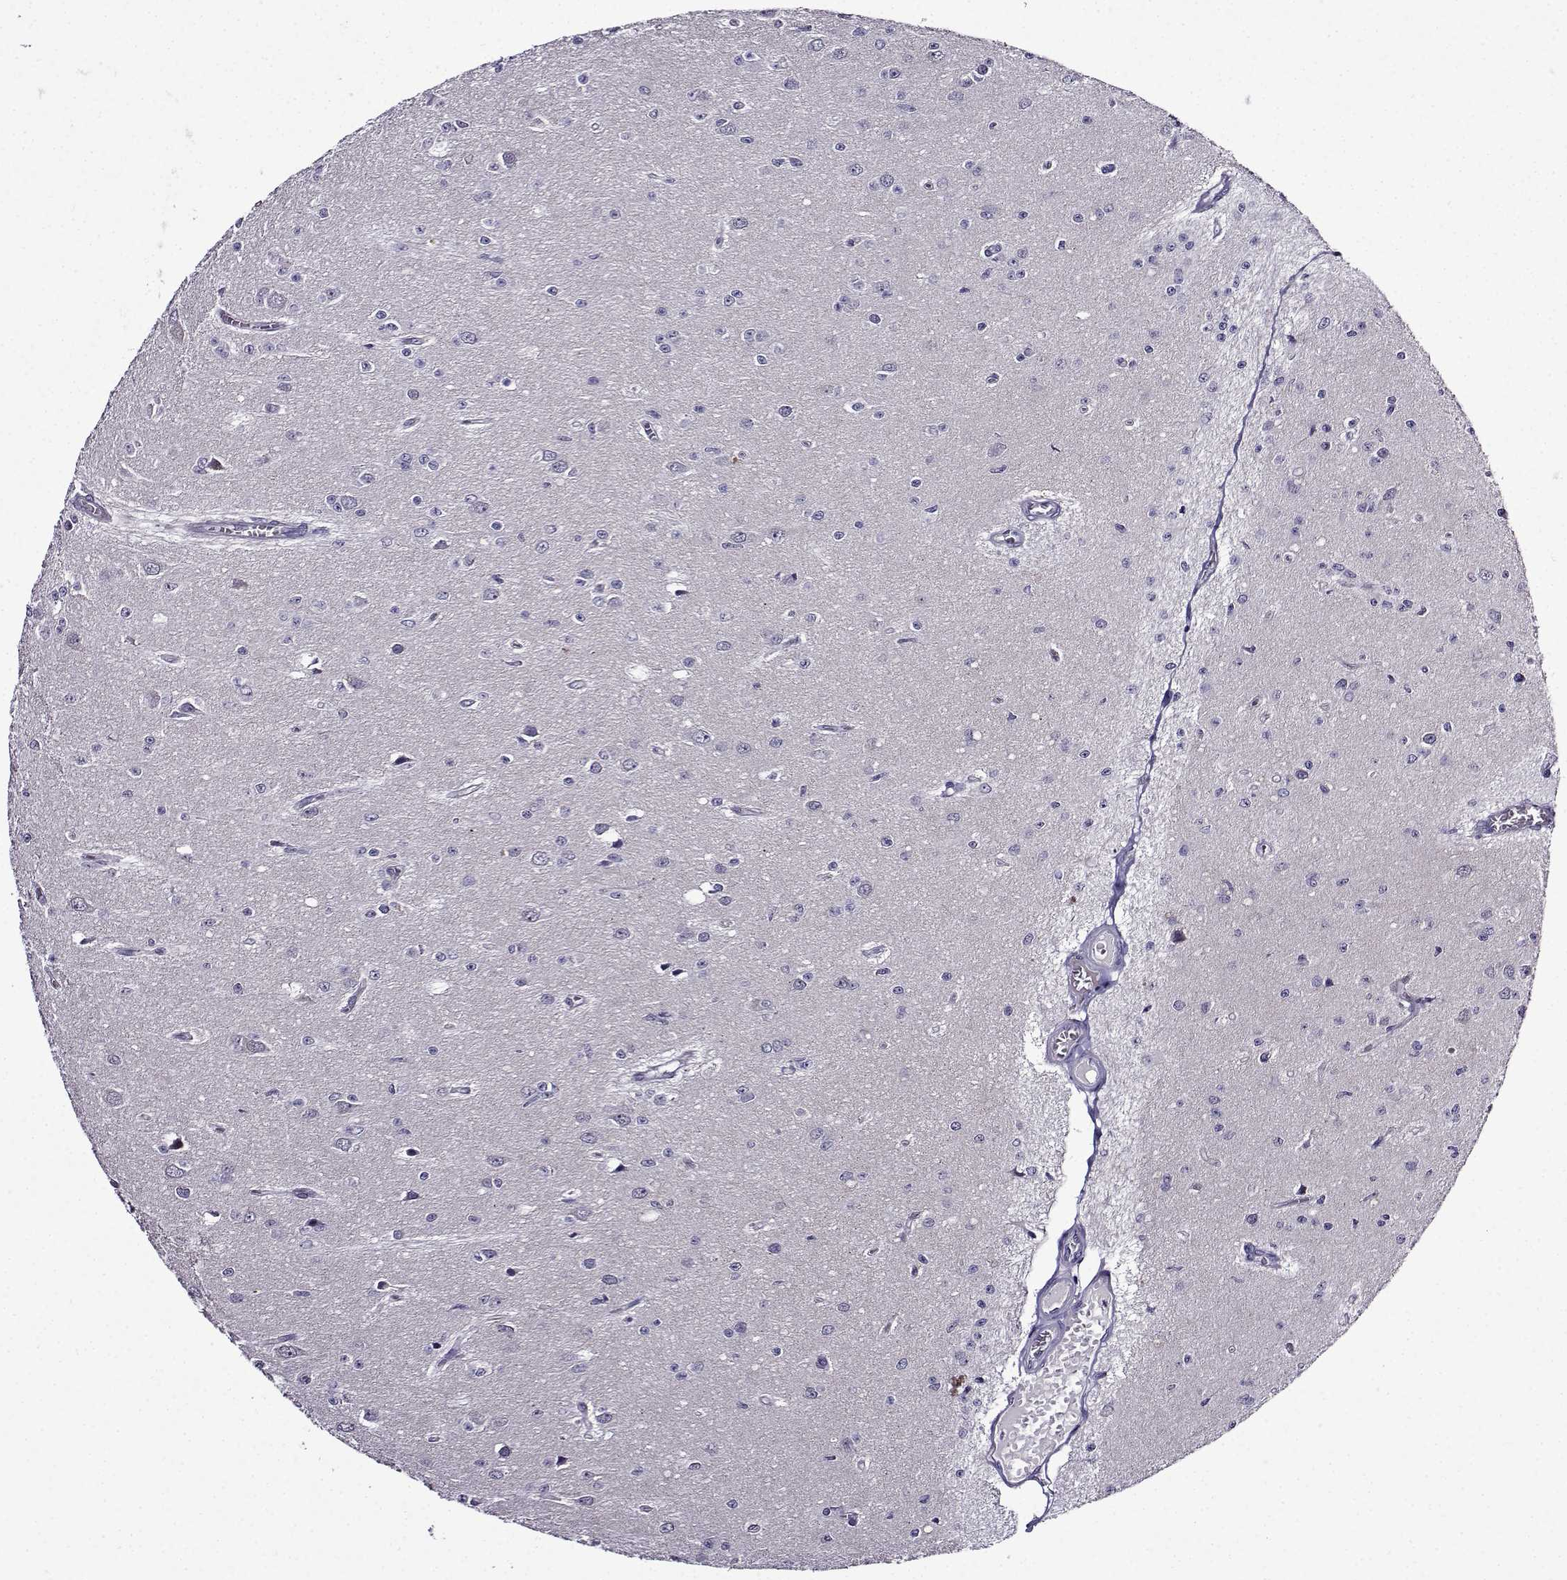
{"staining": {"intensity": "negative", "quantity": "none", "location": "none"}, "tissue": "glioma", "cell_type": "Tumor cells", "image_type": "cancer", "snomed": [{"axis": "morphology", "description": "Glioma, malignant, Low grade"}, {"axis": "topography", "description": "Brain"}], "caption": "Malignant low-grade glioma was stained to show a protein in brown. There is no significant positivity in tumor cells.", "gene": "TMEM266", "patient": {"sex": "female", "age": 45}}